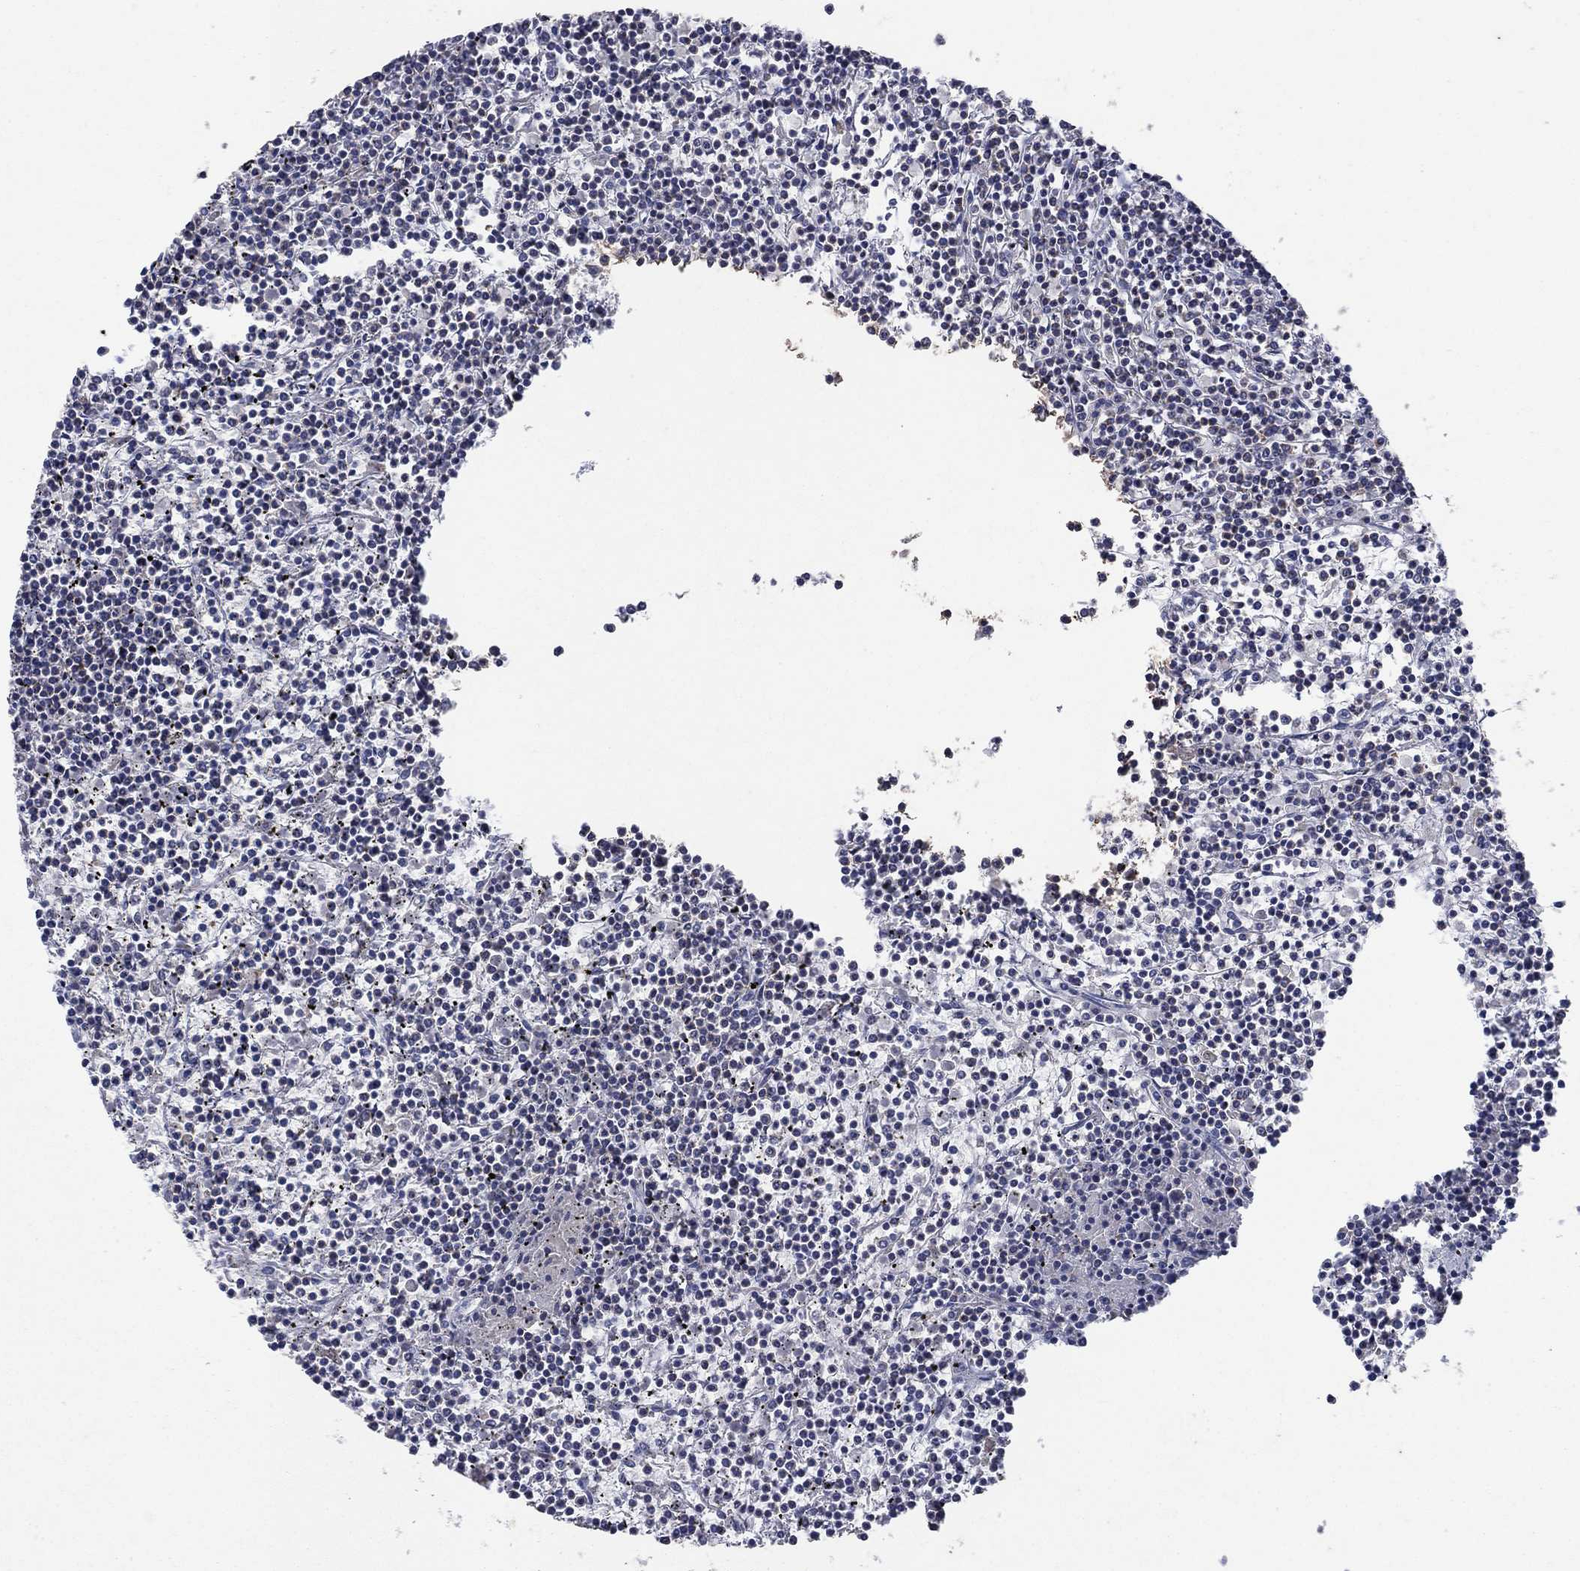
{"staining": {"intensity": "negative", "quantity": "none", "location": "none"}, "tissue": "lymphoma", "cell_type": "Tumor cells", "image_type": "cancer", "snomed": [{"axis": "morphology", "description": "Malignant lymphoma, non-Hodgkin's type, Low grade"}, {"axis": "topography", "description": "Spleen"}], "caption": "IHC histopathology image of human malignant lymphoma, non-Hodgkin's type (low-grade) stained for a protein (brown), which displays no expression in tumor cells.", "gene": "C9orf85", "patient": {"sex": "female", "age": 19}}